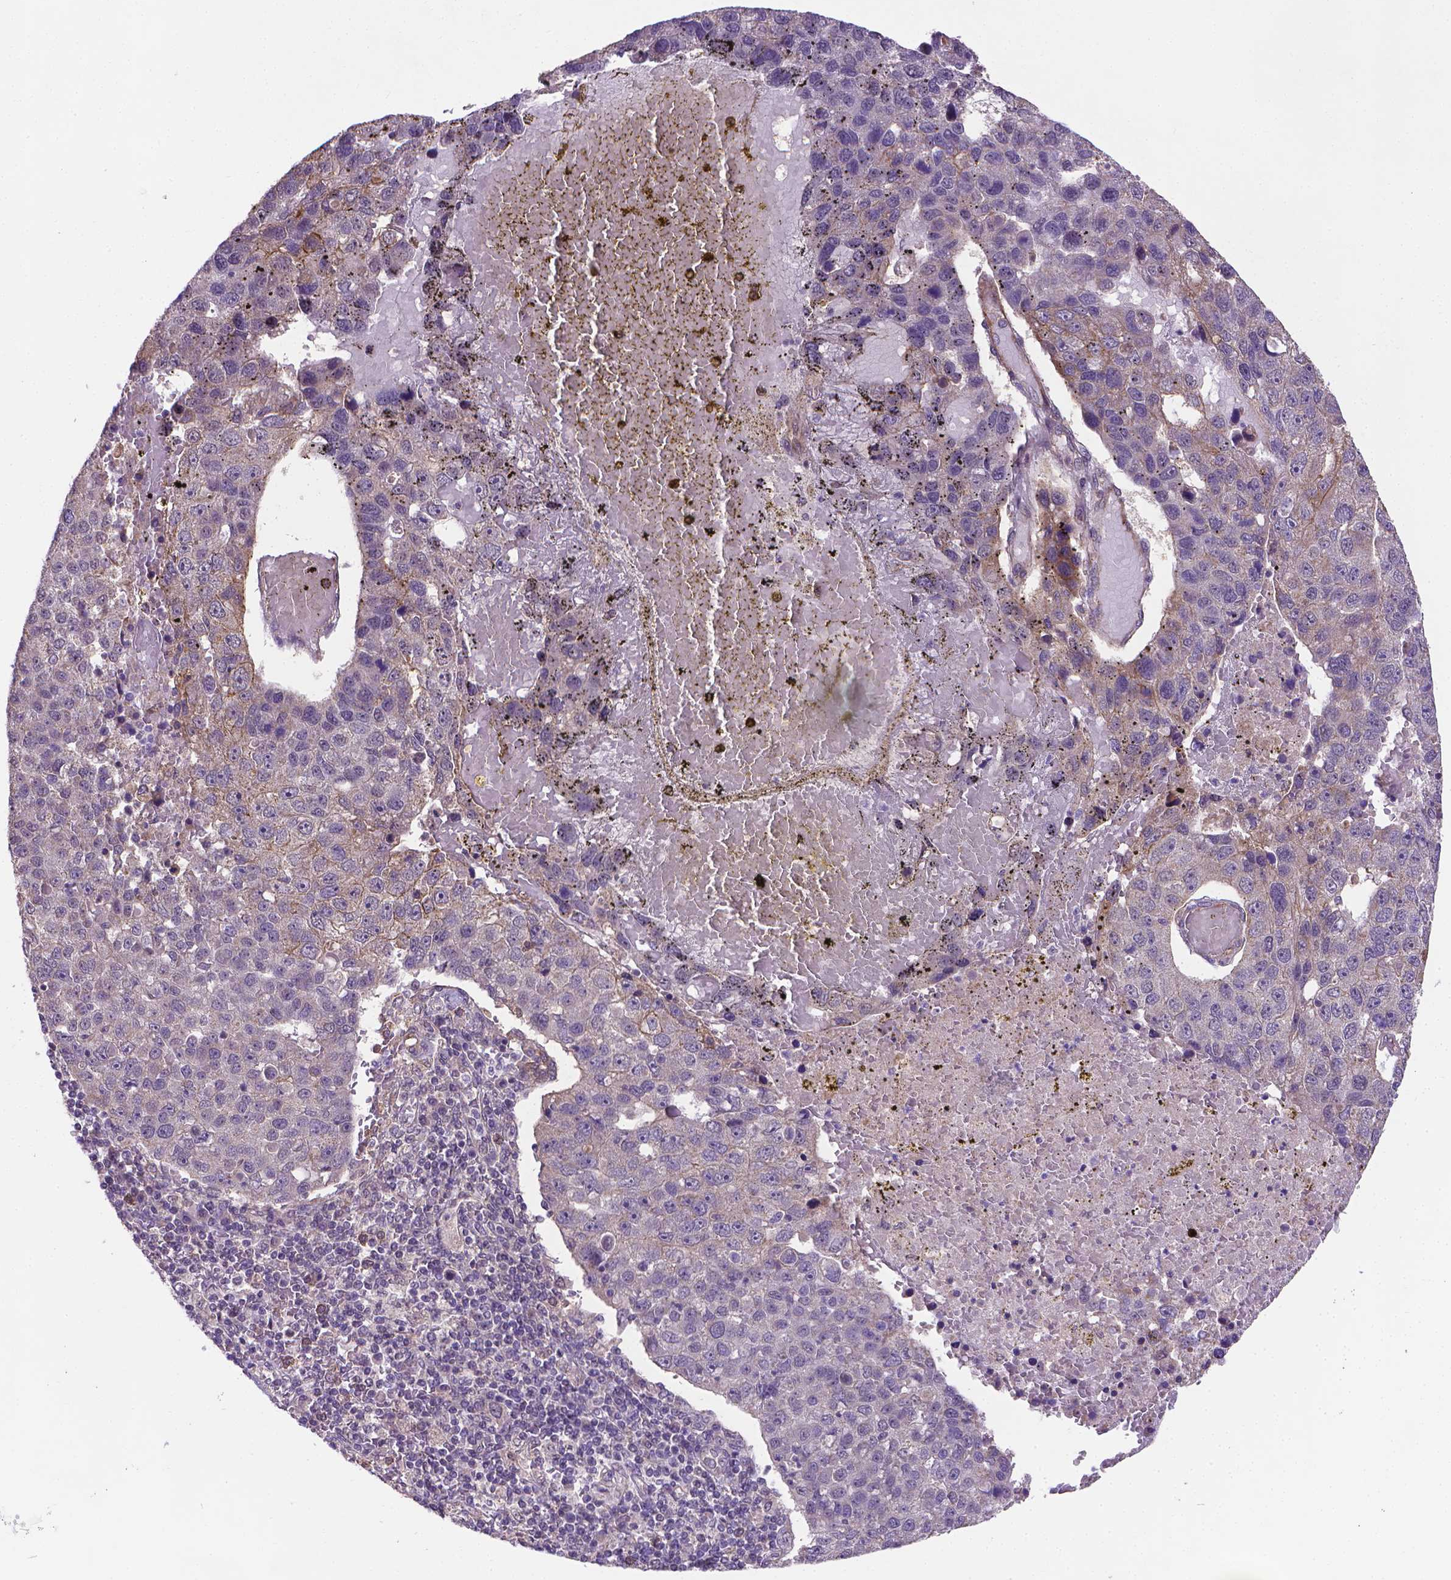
{"staining": {"intensity": "weak", "quantity": "<25%", "location": "cytoplasmic/membranous"}, "tissue": "pancreatic cancer", "cell_type": "Tumor cells", "image_type": "cancer", "snomed": [{"axis": "morphology", "description": "Adenocarcinoma, NOS"}, {"axis": "topography", "description": "Pancreas"}], "caption": "A micrograph of pancreatic adenocarcinoma stained for a protein shows no brown staining in tumor cells. (Brightfield microscopy of DAB (3,3'-diaminobenzidine) IHC at high magnification).", "gene": "GPR63", "patient": {"sex": "female", "age": 61}}